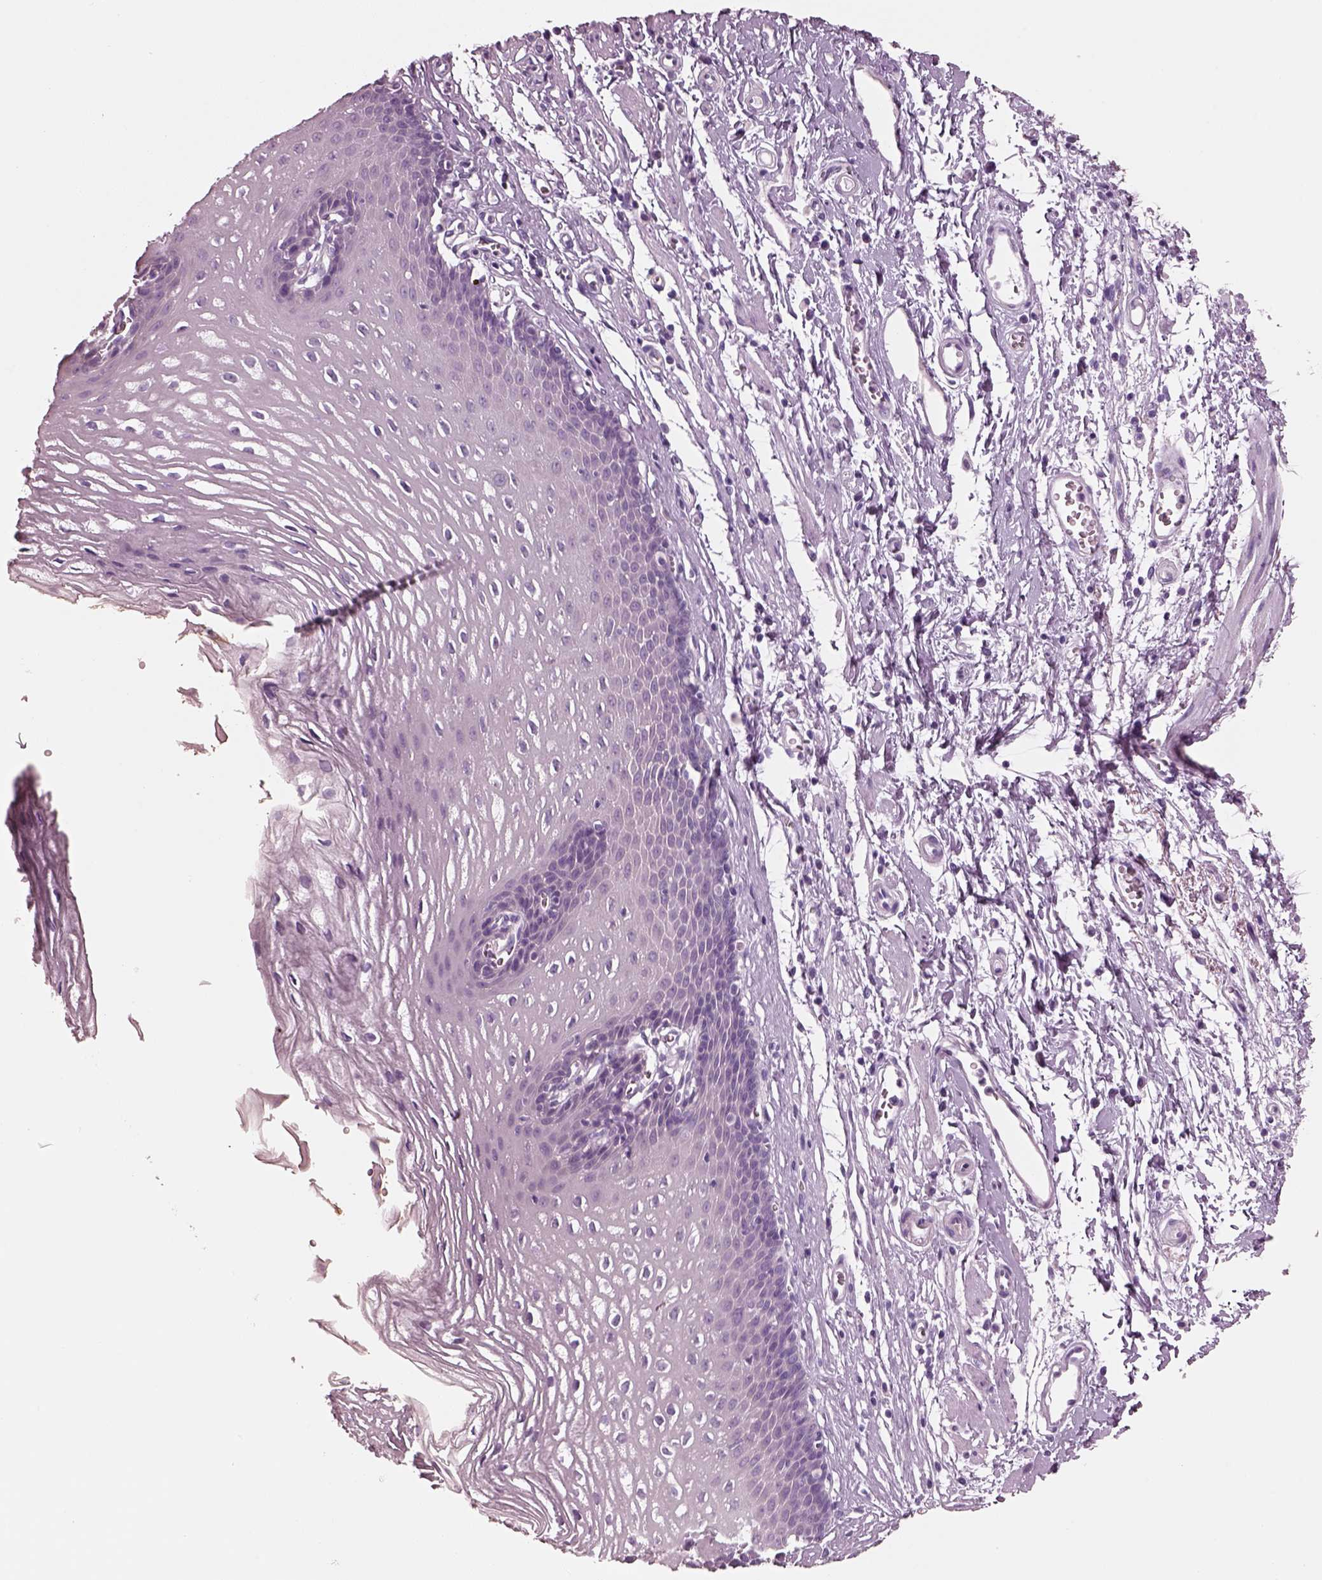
{"staining": {"intensity": "negative", "quantity": "none", "location": "none"}, "tissue": "esophagus", "cell_type": "Squamous epithelial cells", "image_type": "normal", "snomed": [{"axis": "morphology", "description": "Normal tissue, NOS"}, {"axis": "topography", "description": "Esophagus"}], "caption": "DAB immunohistochemical staining of benign human esophagus shows no significant positivity in squamous epithelial cells. (DAB IHC with hematoxylin counter stain).", "gene": "PNOC", "patient": {"sex": "male", "age": 72}}